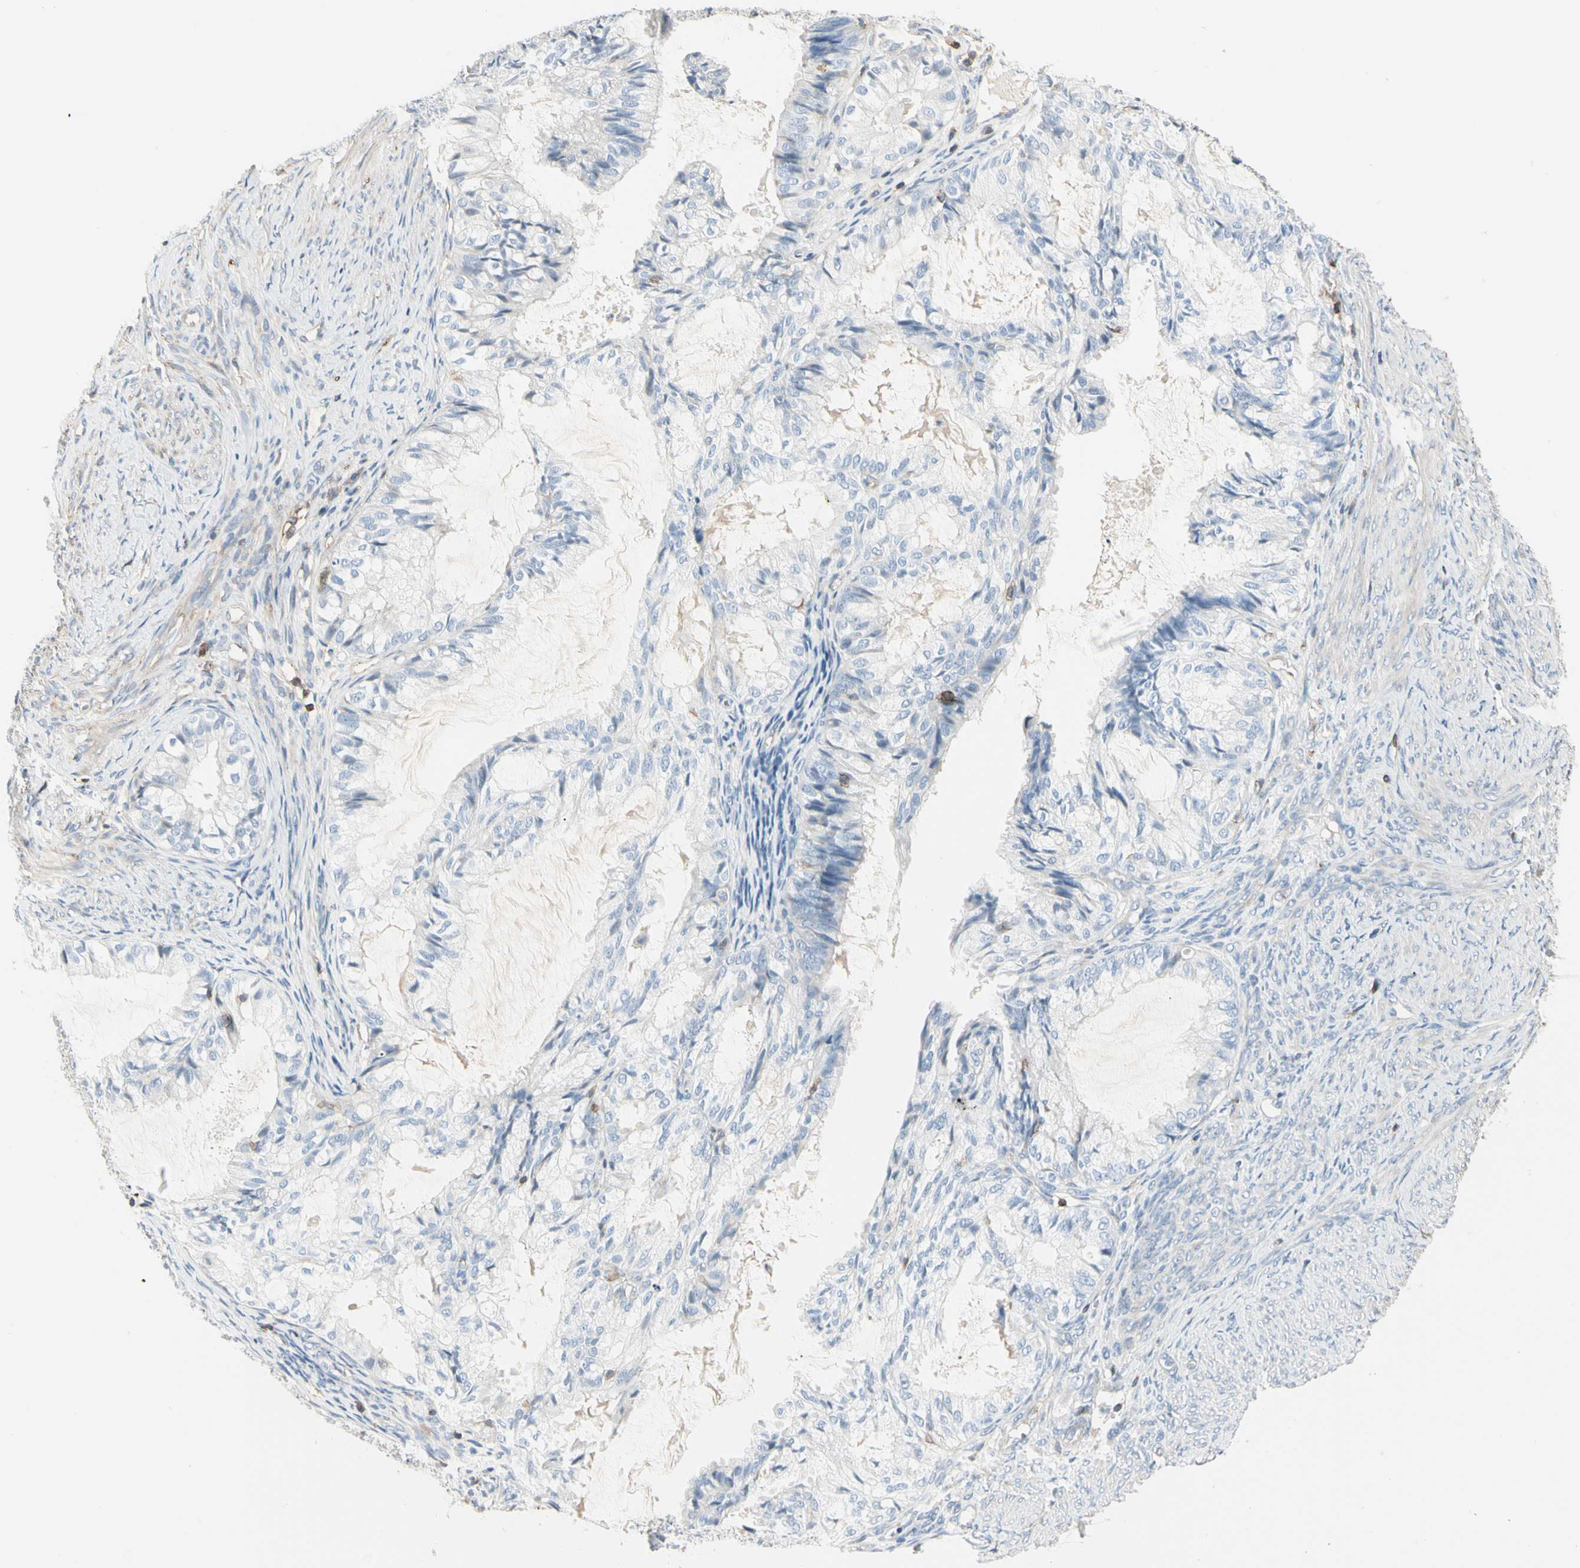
{"staining": {"intensity": "negative", "quantity": "none", "location": "none"}, "tissue": "cervical cancer", "cell_type": "Tumor cells", "image_type": "cancer", "snomed": [{"axis": "morphology", "description": "Normal tissue, NOS"}, {"axis": "morphology", "description": "Adenocarcinoma, NOS"}, {"axis": "topography", "description": "Cervix"}, {"axis": "topography", "description": "Endometrium"}], "caption": "Immunohistochemistry of human cervical cancer (adenocarcinoma) demonstrates no expression in tumor cells.", "gene": "CLEC2B", "patient": {"sex": "female", "age": 86}}